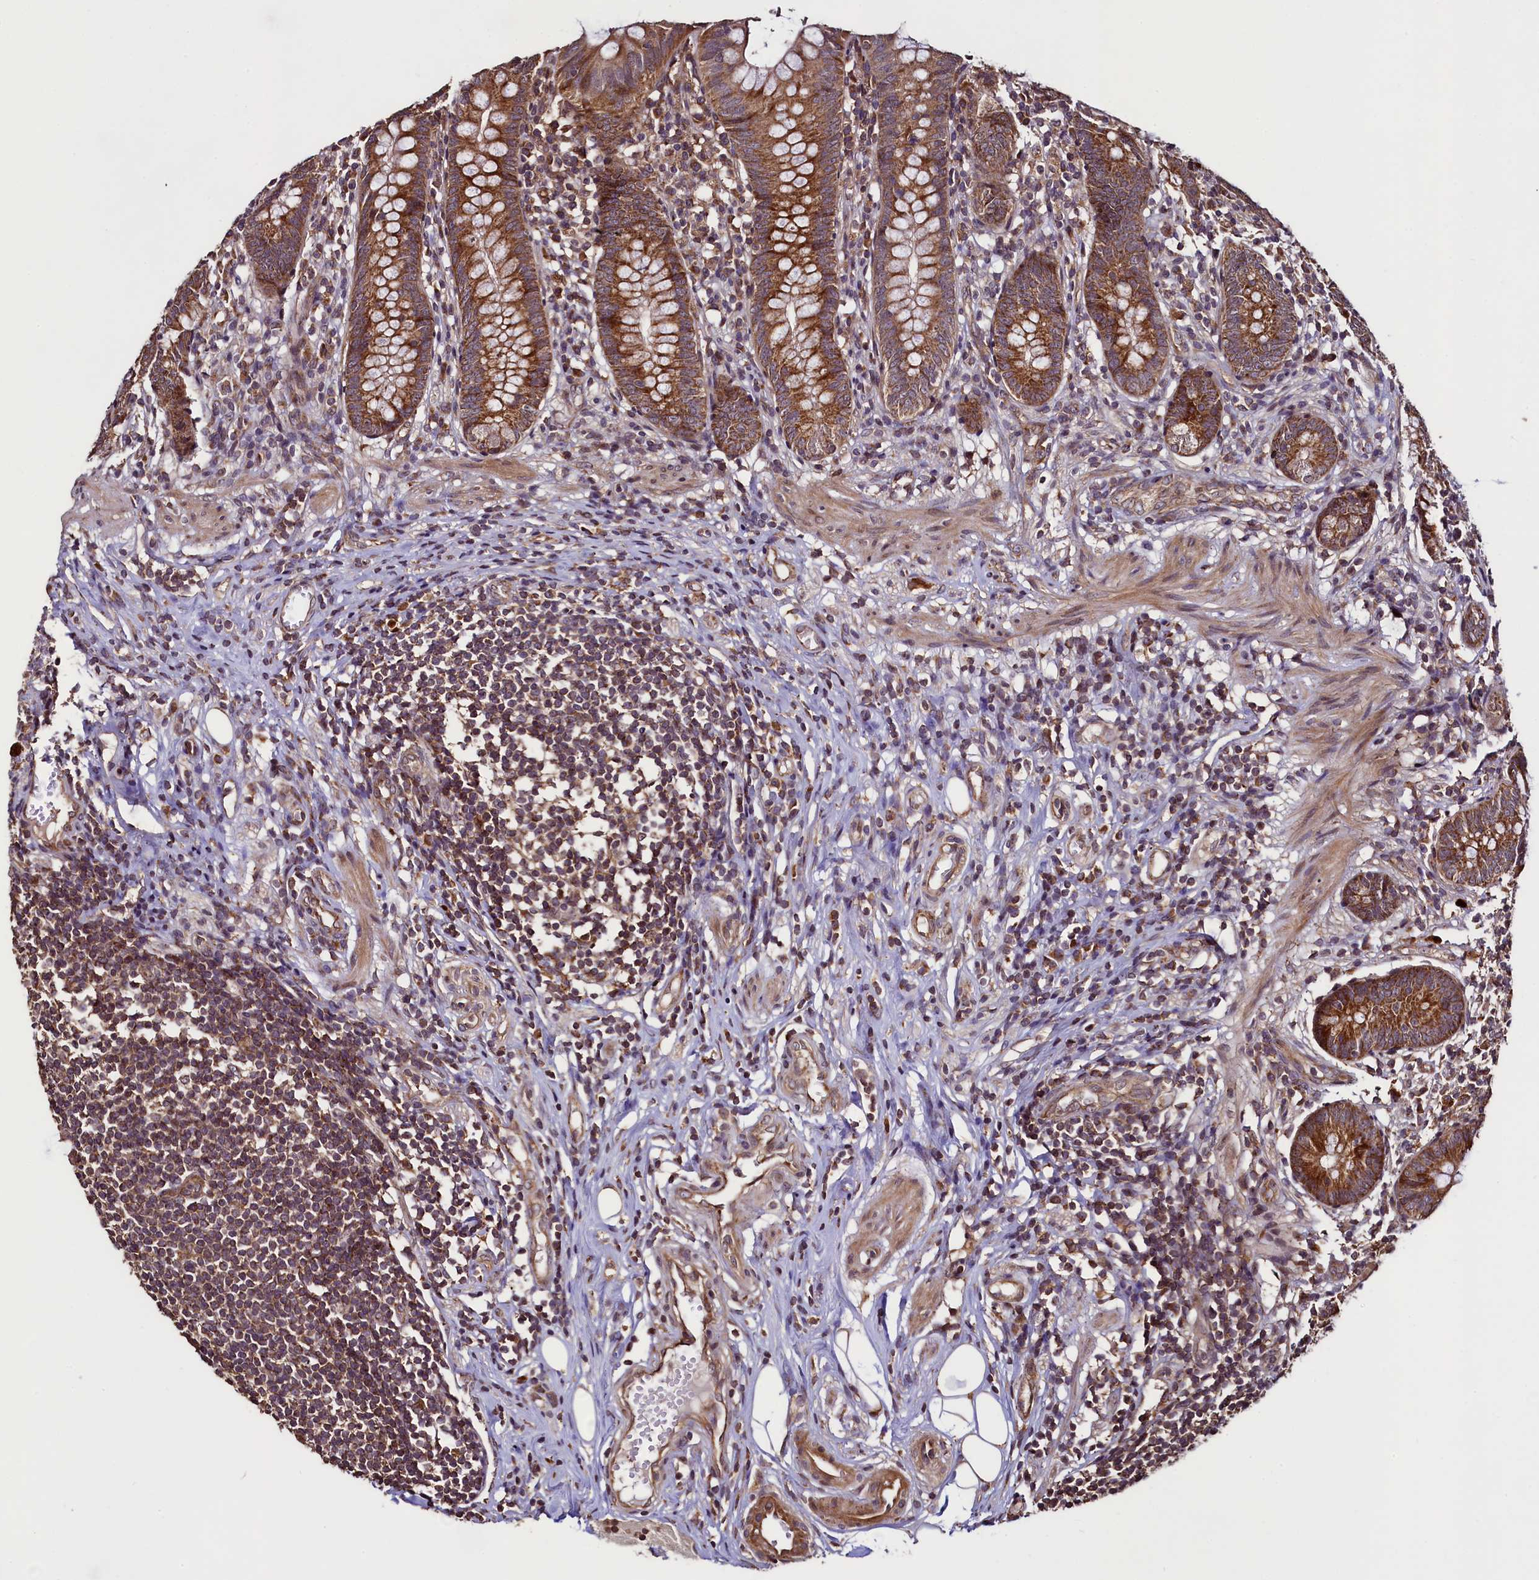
{"staining": {"intensity": "moderate", "quantity": ">75%", "location": "cytoplasmic/membranous"}, "tissue": "appendix", "cell_type": "Glandular cells", "image_type": "normal", "snomed": [{"axis": "morphology", "description": "Normal tissue, NOS"}, {"axis": "topography", "description": "Appendix"}], "caption": "A medium amount of moderate cytoplasmic/membranous positivity is seen in about >75% of glandular cells in normal appendix.", "gene": "RBFA", "patient": {"sex": "female", "age": 62}}